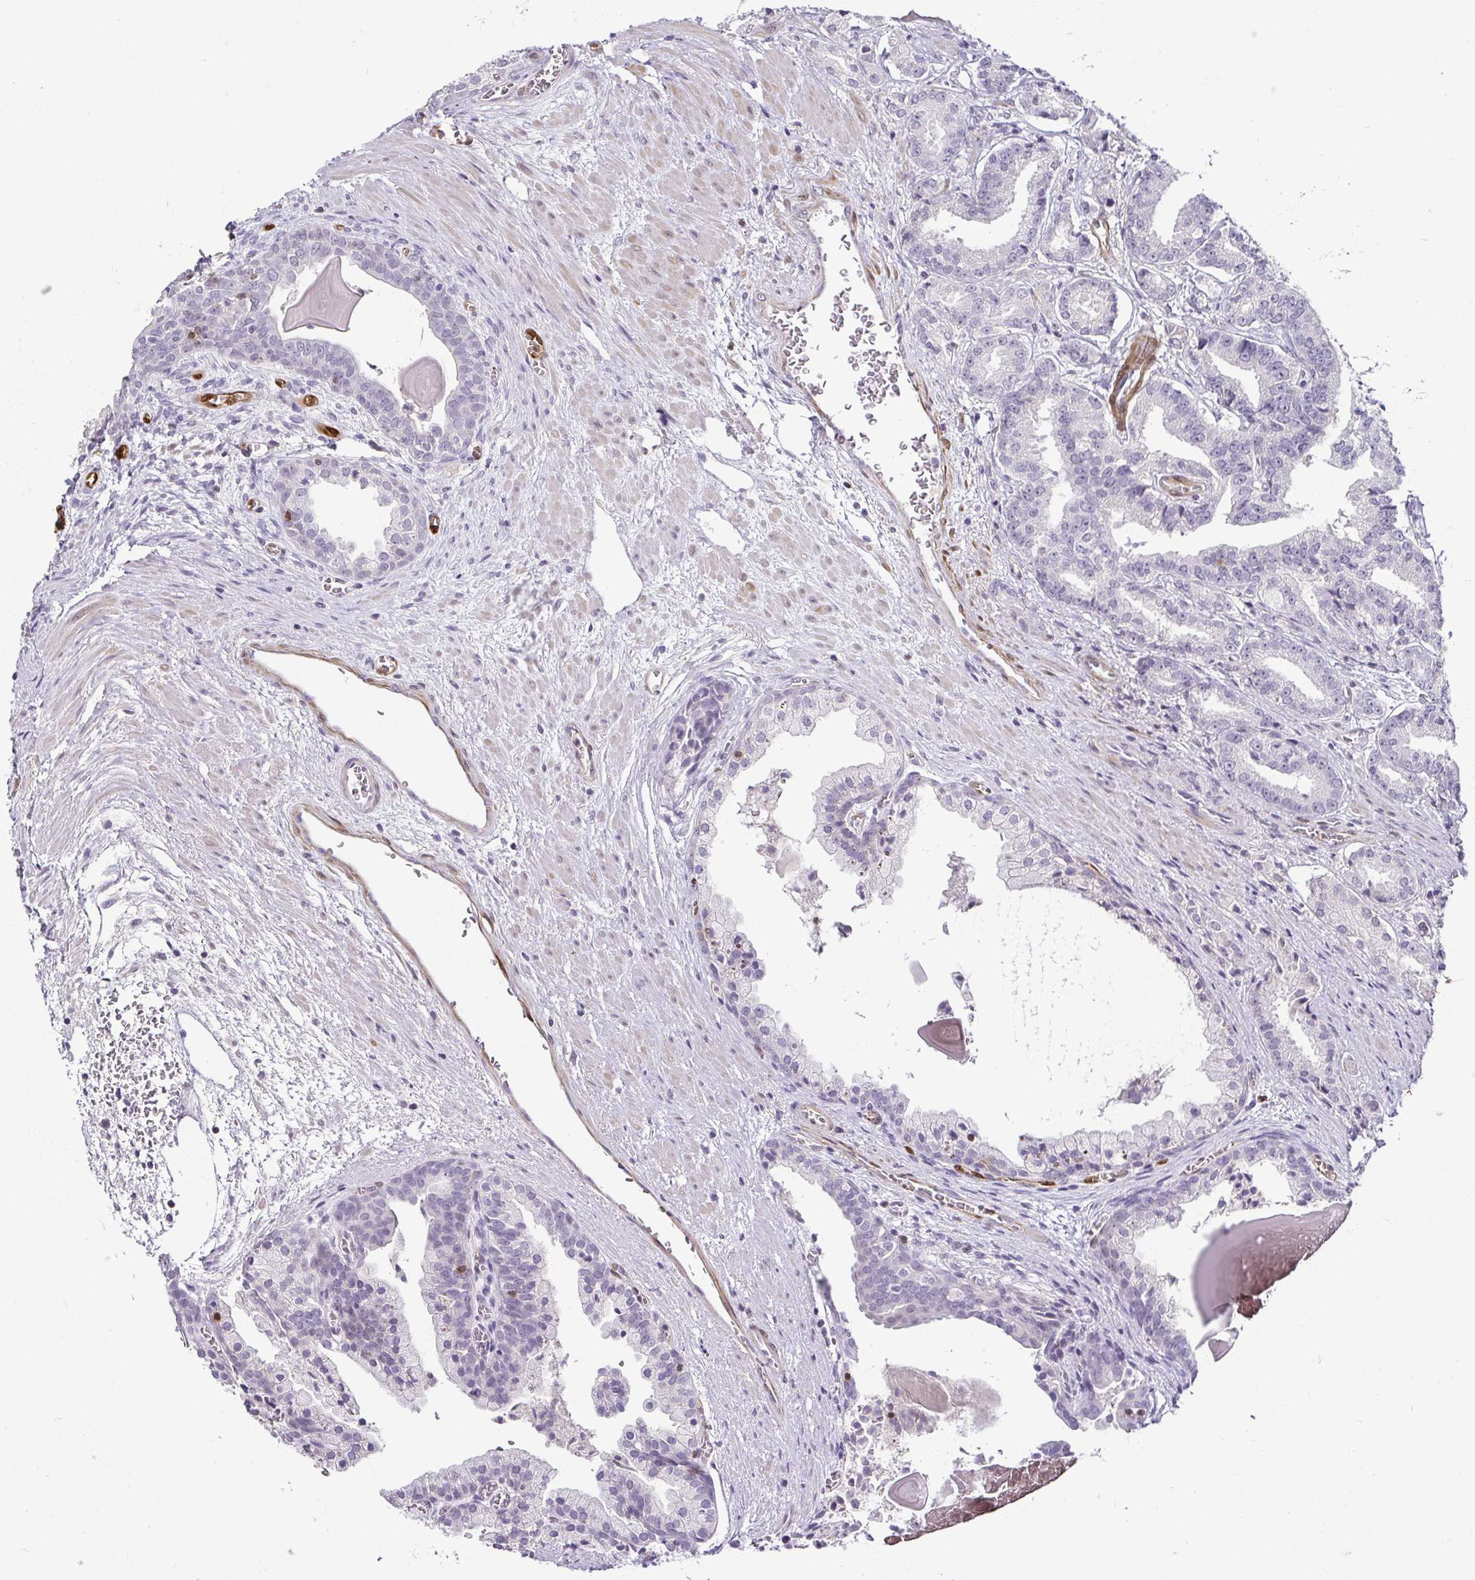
{"staining": {"intensity": "negative", "quantity": "none", "location": "none"}, "tissue": "prostate cancer", "cell_type": "Tumor cells", "image_type": "cancer", "snomed": [{"axis": "morphology", "description": "Adenocarcinoma, High grade"}, {"axis": "topography", "description": "Prostate and seminal vesicle, NOS"}], "caption": "The micrograph shows no significant expression in tumor cells of prostate cancer. (DAB (3,3'-diaminobenzidine) immunohistochemistry (IHC) with hematoxylin counter stain).", "gene": "HOPX", "patient": {"sex": "male", "age": 61}}